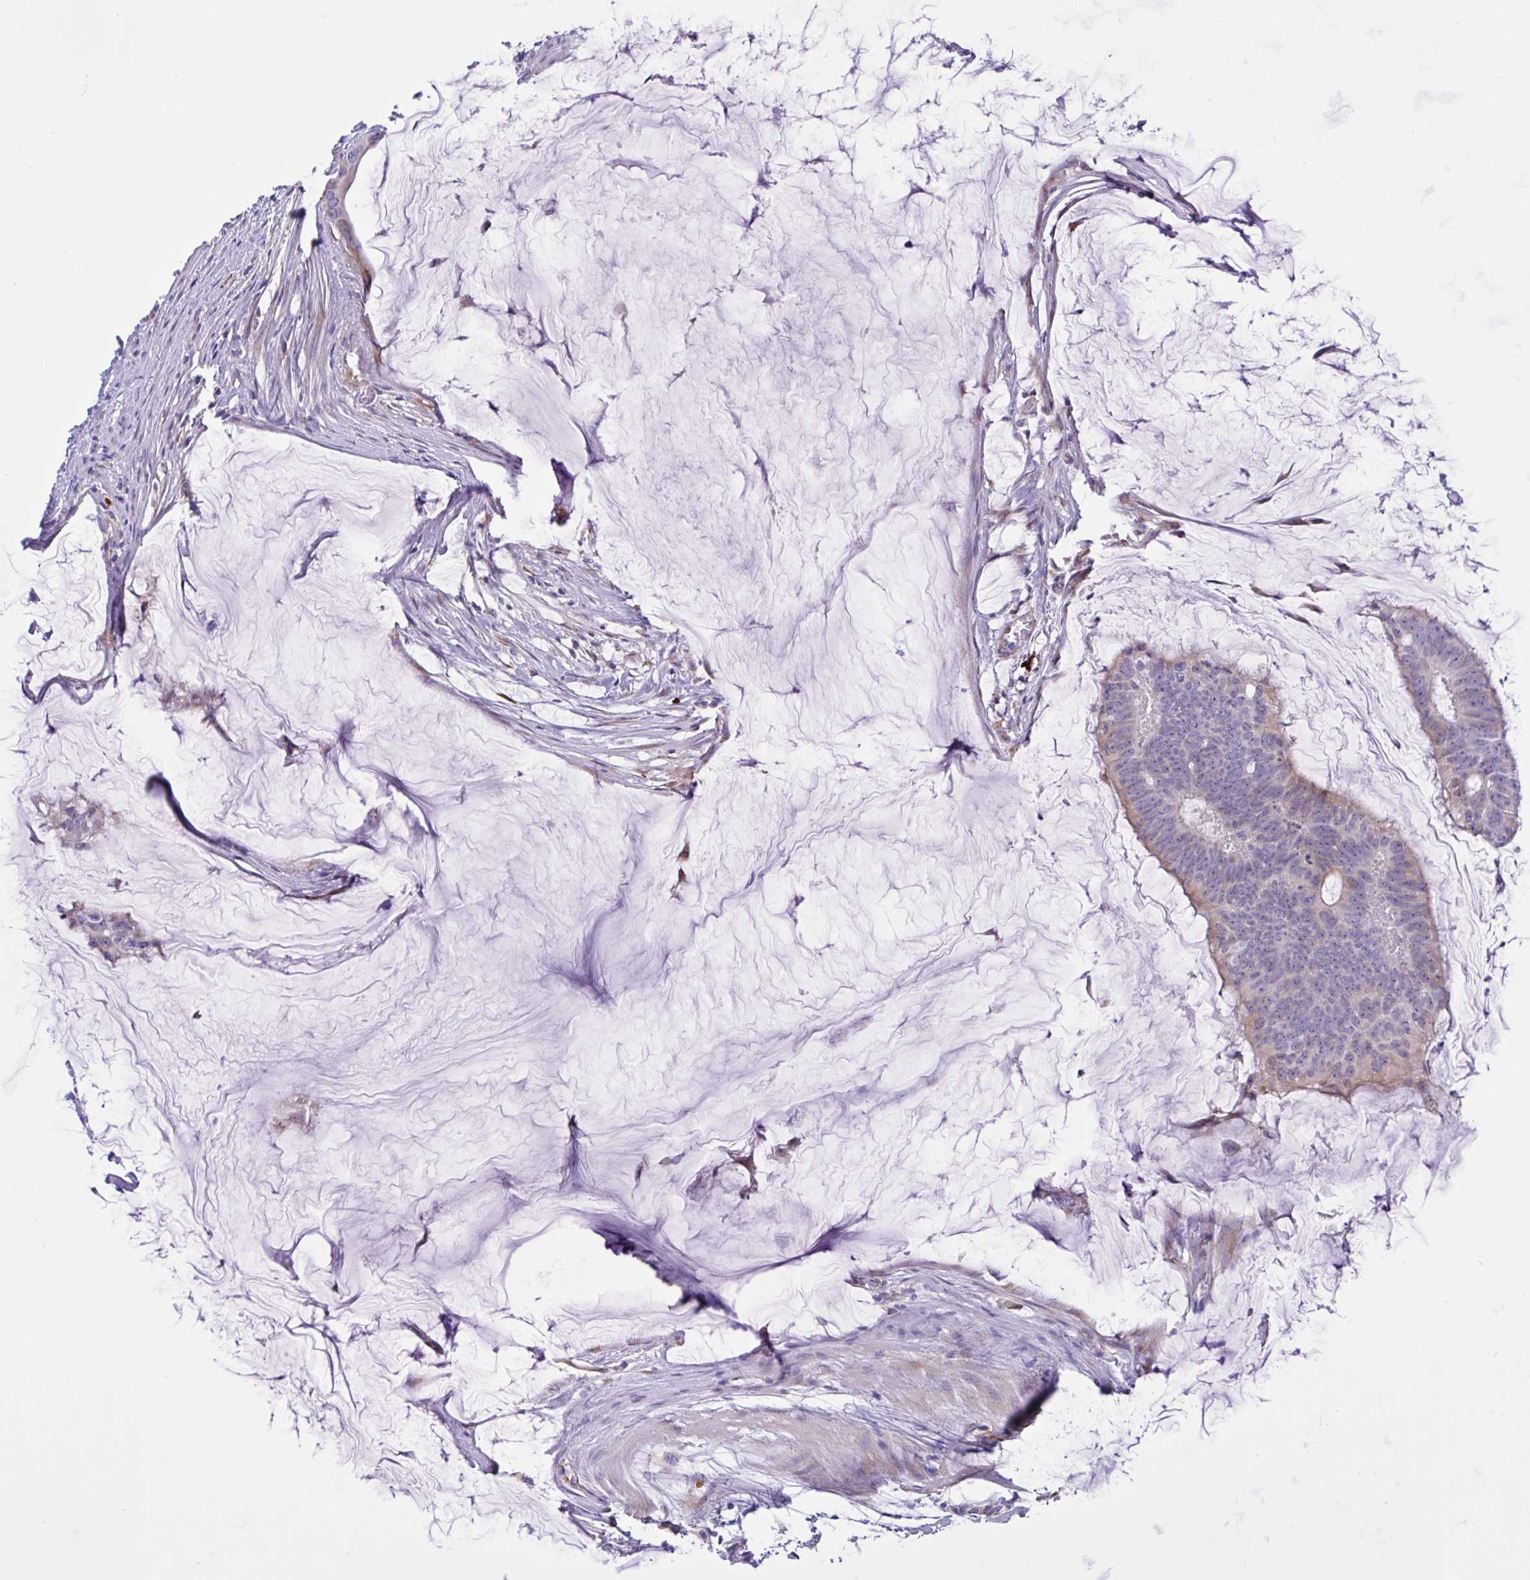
{"staining": {"intensity": "negative", "quantity": "none", "location": "none"}, "tissue": "colorectal cancer", "cell_type": "Tumor cells", "image_type": "cancer", "snomed": [{"axis": "morphology", "description": "Adenocarcinoma, NOS"}, {"axis": "topography", "description": "Colon"}], "caption": "The image demonstrates no staining of tumor cells in colorectal adenocarcinoma.", "gene": "DSC3", "patient": {"sex": "male", "age": 62}}